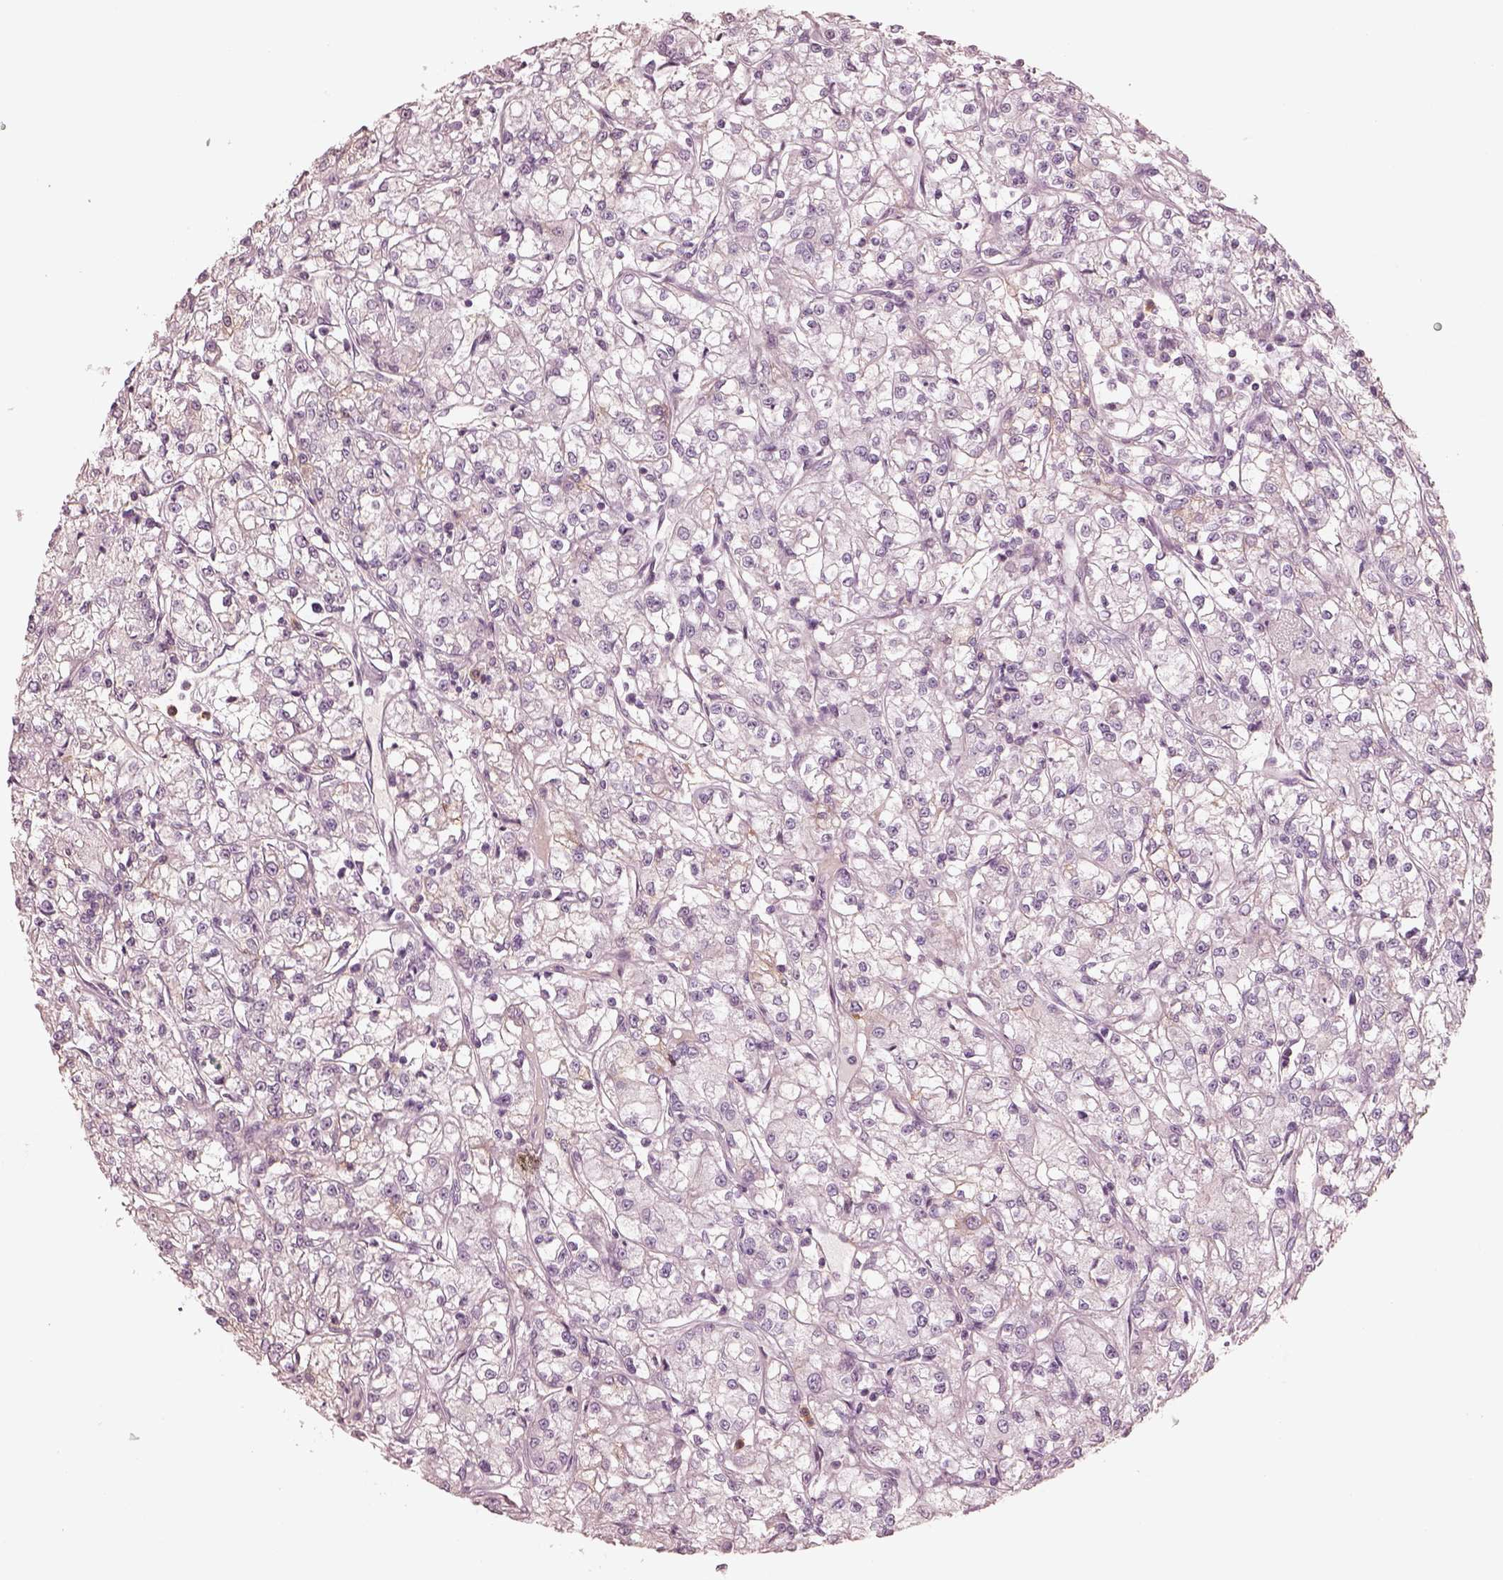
{"staining": {"intensity": "negative", "quantity": "none", "location": "none"}, "tissue": "renal cancer", "cell_type": "Tumor cells", "image_type": "cancer", "snomed": [{"axis": "morphology", "description": "Adenocarcinoma, NOS"}, {"axis": "topography", "description": "Kidney"}], "caption": "This is an IHC histopathology image of adenocarcinoma (renal). There is no positivity in tumor cells.", "gene": "GPRIN1", "patient": {"sex": "female", "age": 59}}